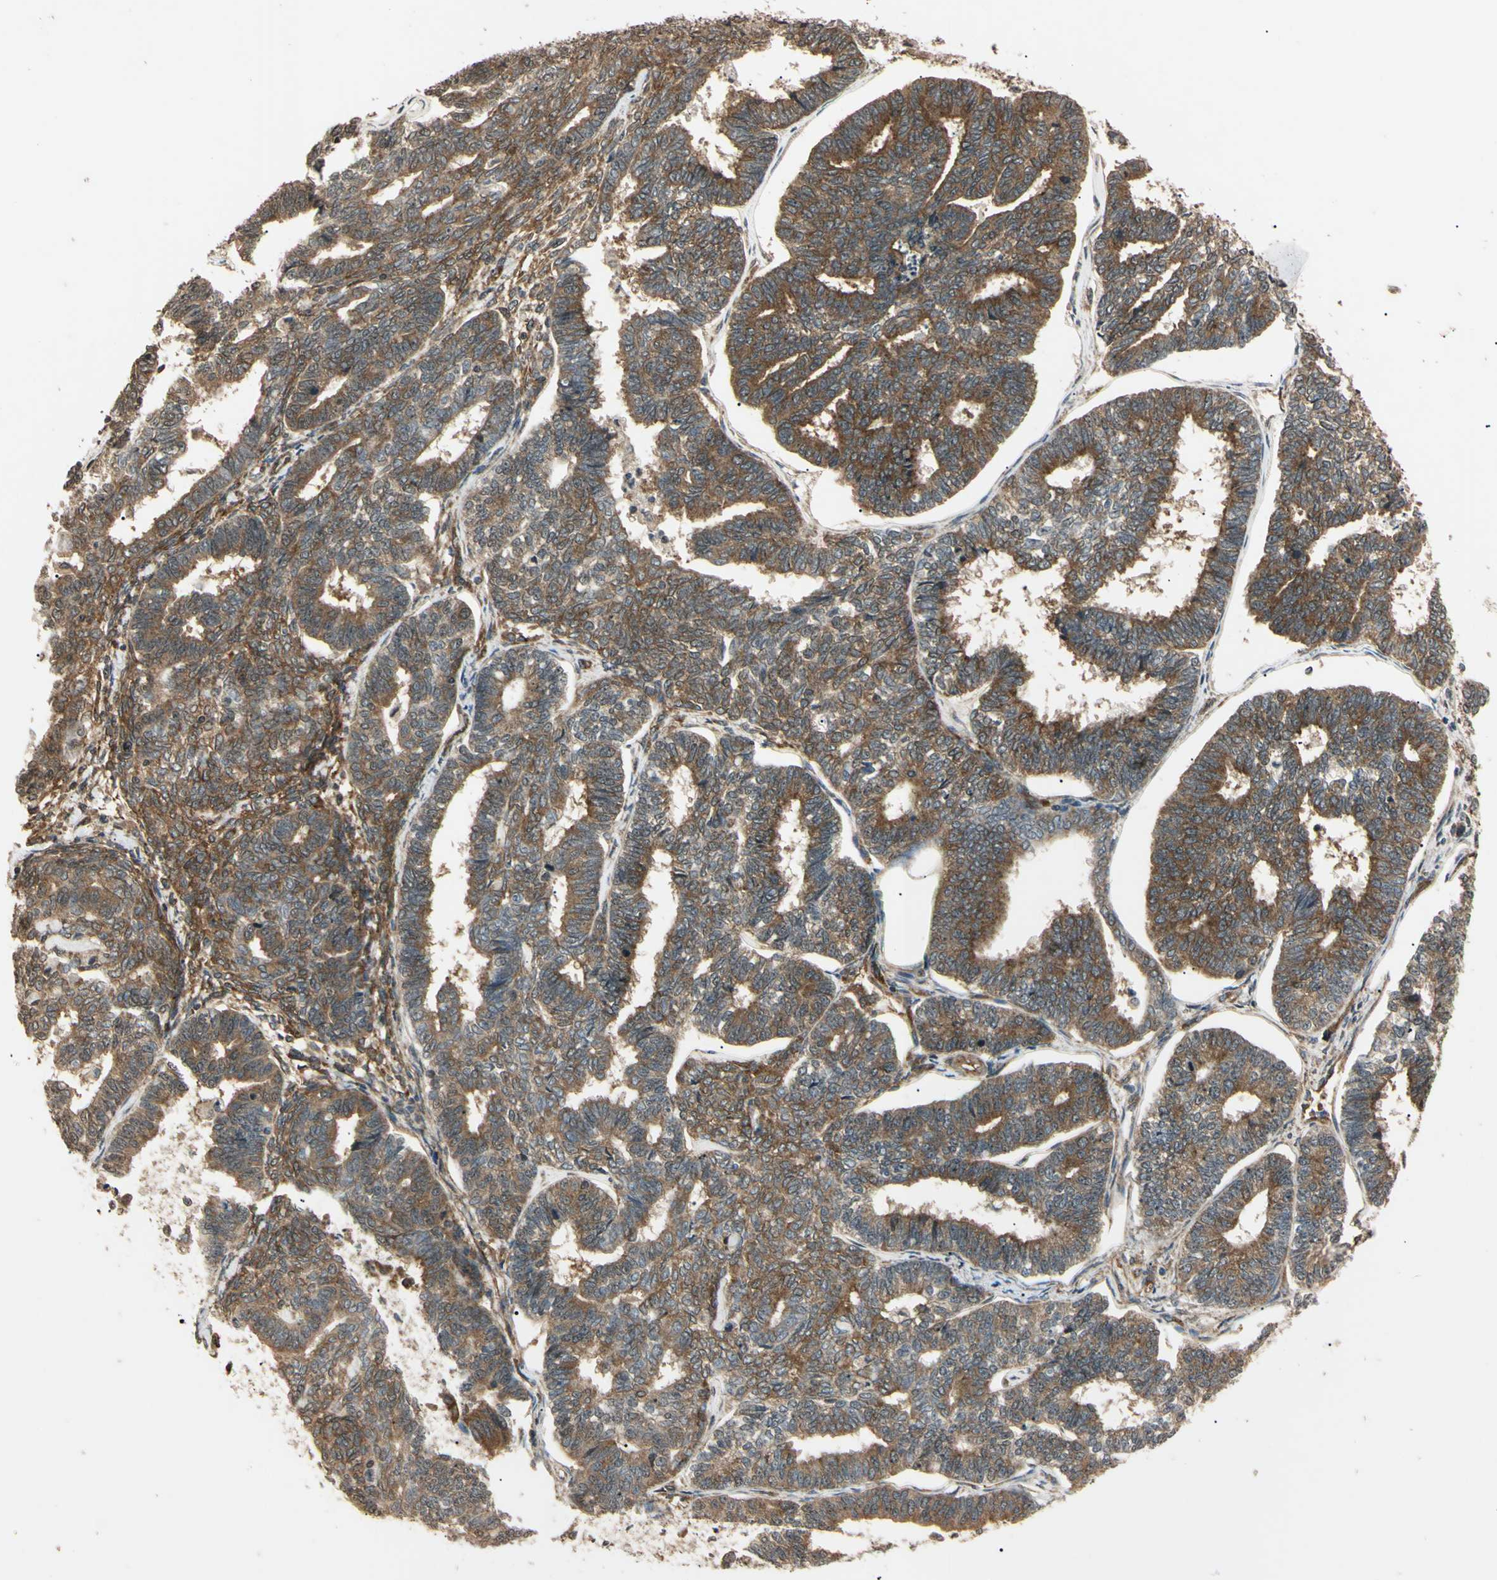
{"staining": {"intensity": "moderate", "quantity": "25%-75%", "location": "cytoplasmic/membranous"}, "tissue": "endometrial cancer", "cell_type": "Tumor cells", "image_type": "cancer", "snomed": [{"axis": "morphology", "description": "Adenocarcinoma, NOS"}, {"axis": "topography", "description": "Endometrium"}], "caption": "Immunohistochemistry image of neoplastic tissue: endometrial cancer (adenocarcinoma) stained using immunohistochemistry reveals medium levels of moderate protein expression localized specifically in the cytoplasmic/membranous of tumor cells, appearing as a cytoplasmic/membranous brown color.", "gene": "EPN1", "patient": {"sex": "female", "age": 70}}